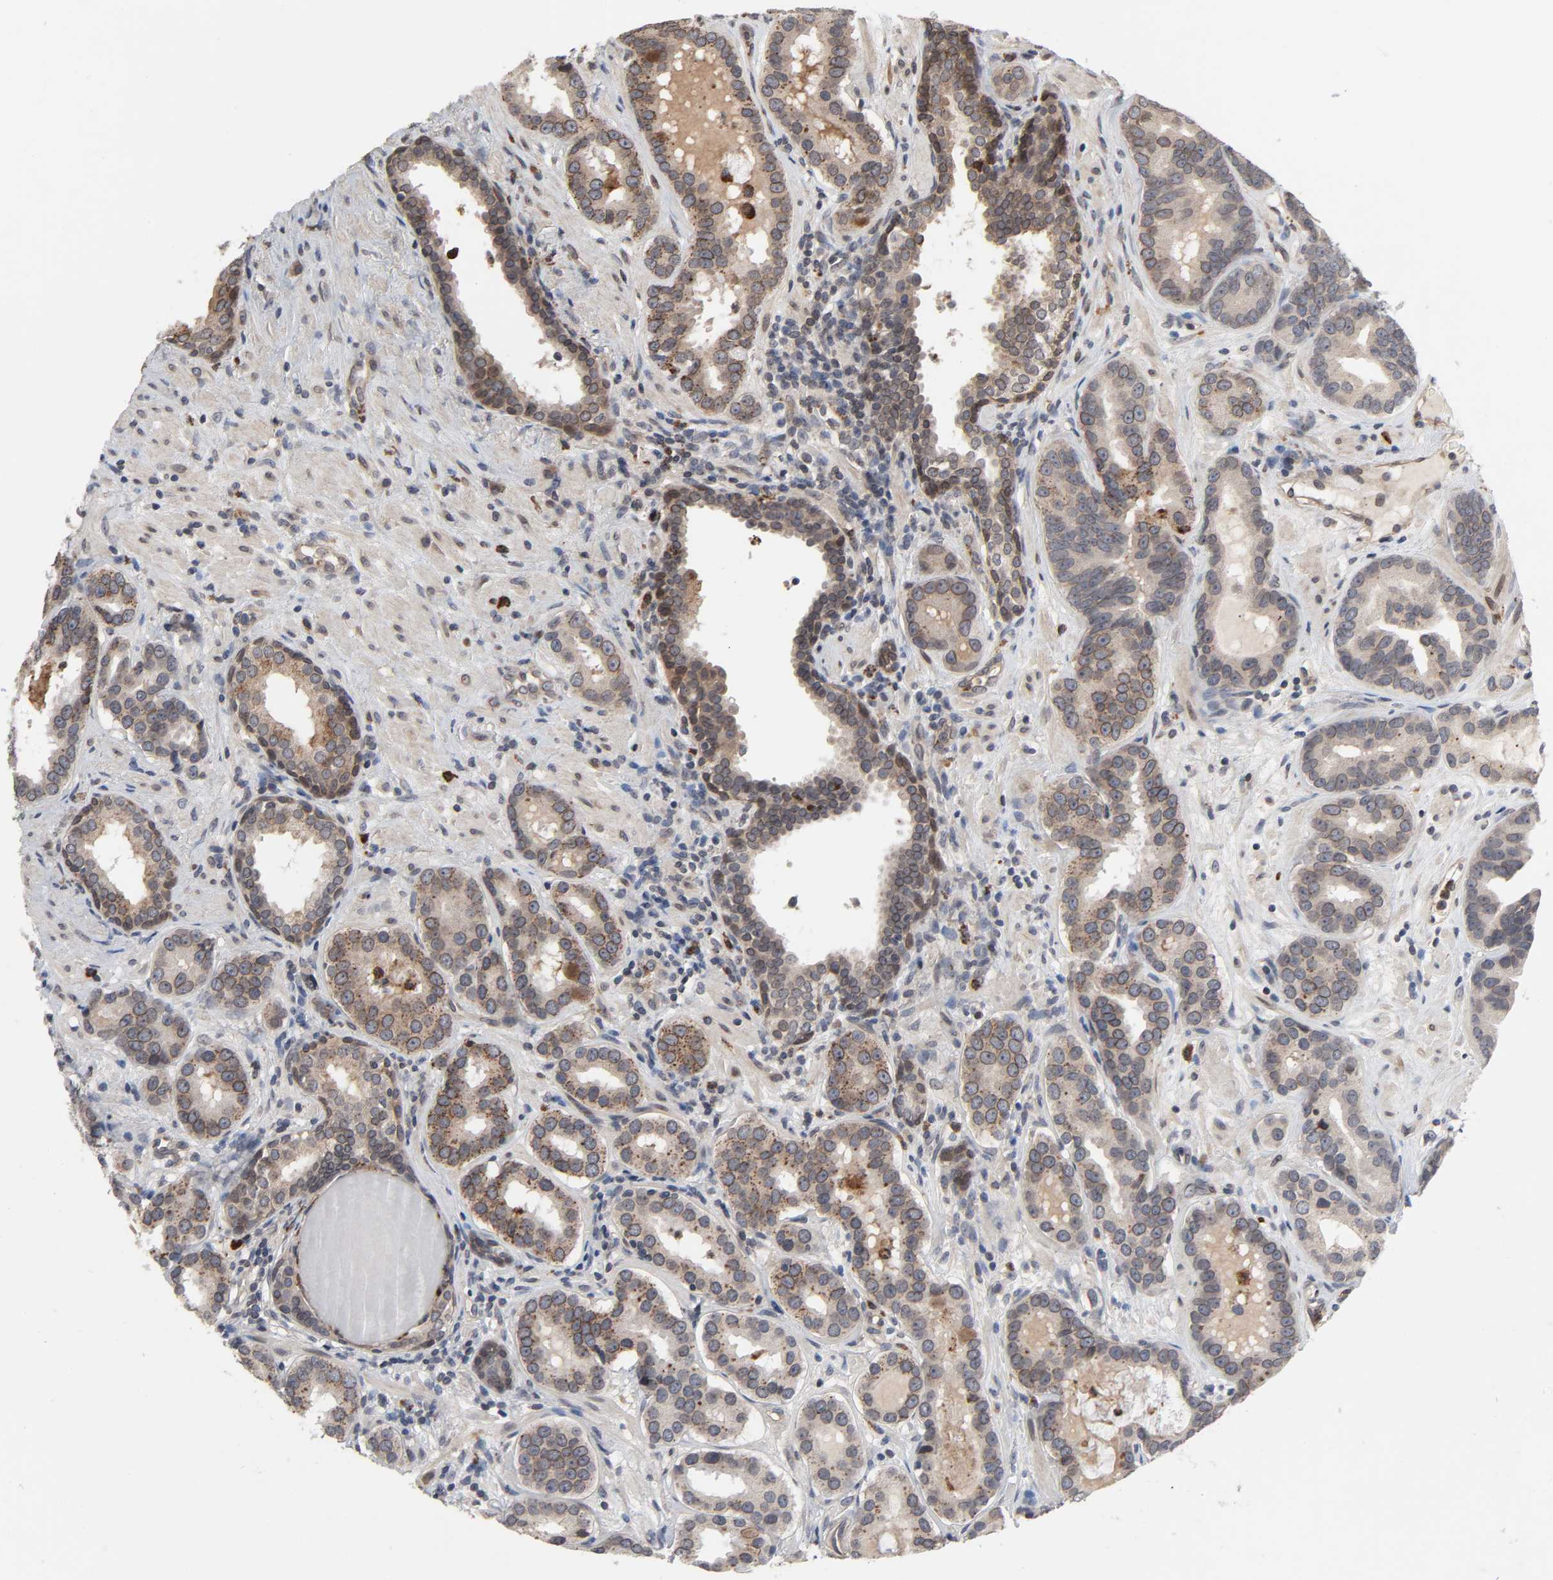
{"staining": {"intensity": "moderate", "quantity": ">75%", "location": "cytoplasmic/membranous"}, "tissue": "prostate cancer", "cell_type": "Tumor cells", "image_type": "cancer", "snomed": [{"axis": "morphology", "description": "Adenocarcinoma, Low grade"}, {"axis": "topography", "description": "Prostate"}], "caption": "Immunohistochemistry (IHC) of prostate cancer (adenocarcinoma (low-grade)) displays medium levels of moderate cytoplasmic/membranous expression in approximately >75% of tumor cells. The protein is shown in brown color, while the nuclei are stained blue.", "gene": "CCDC175", "patient": {"sex": "male", "age": 59}}